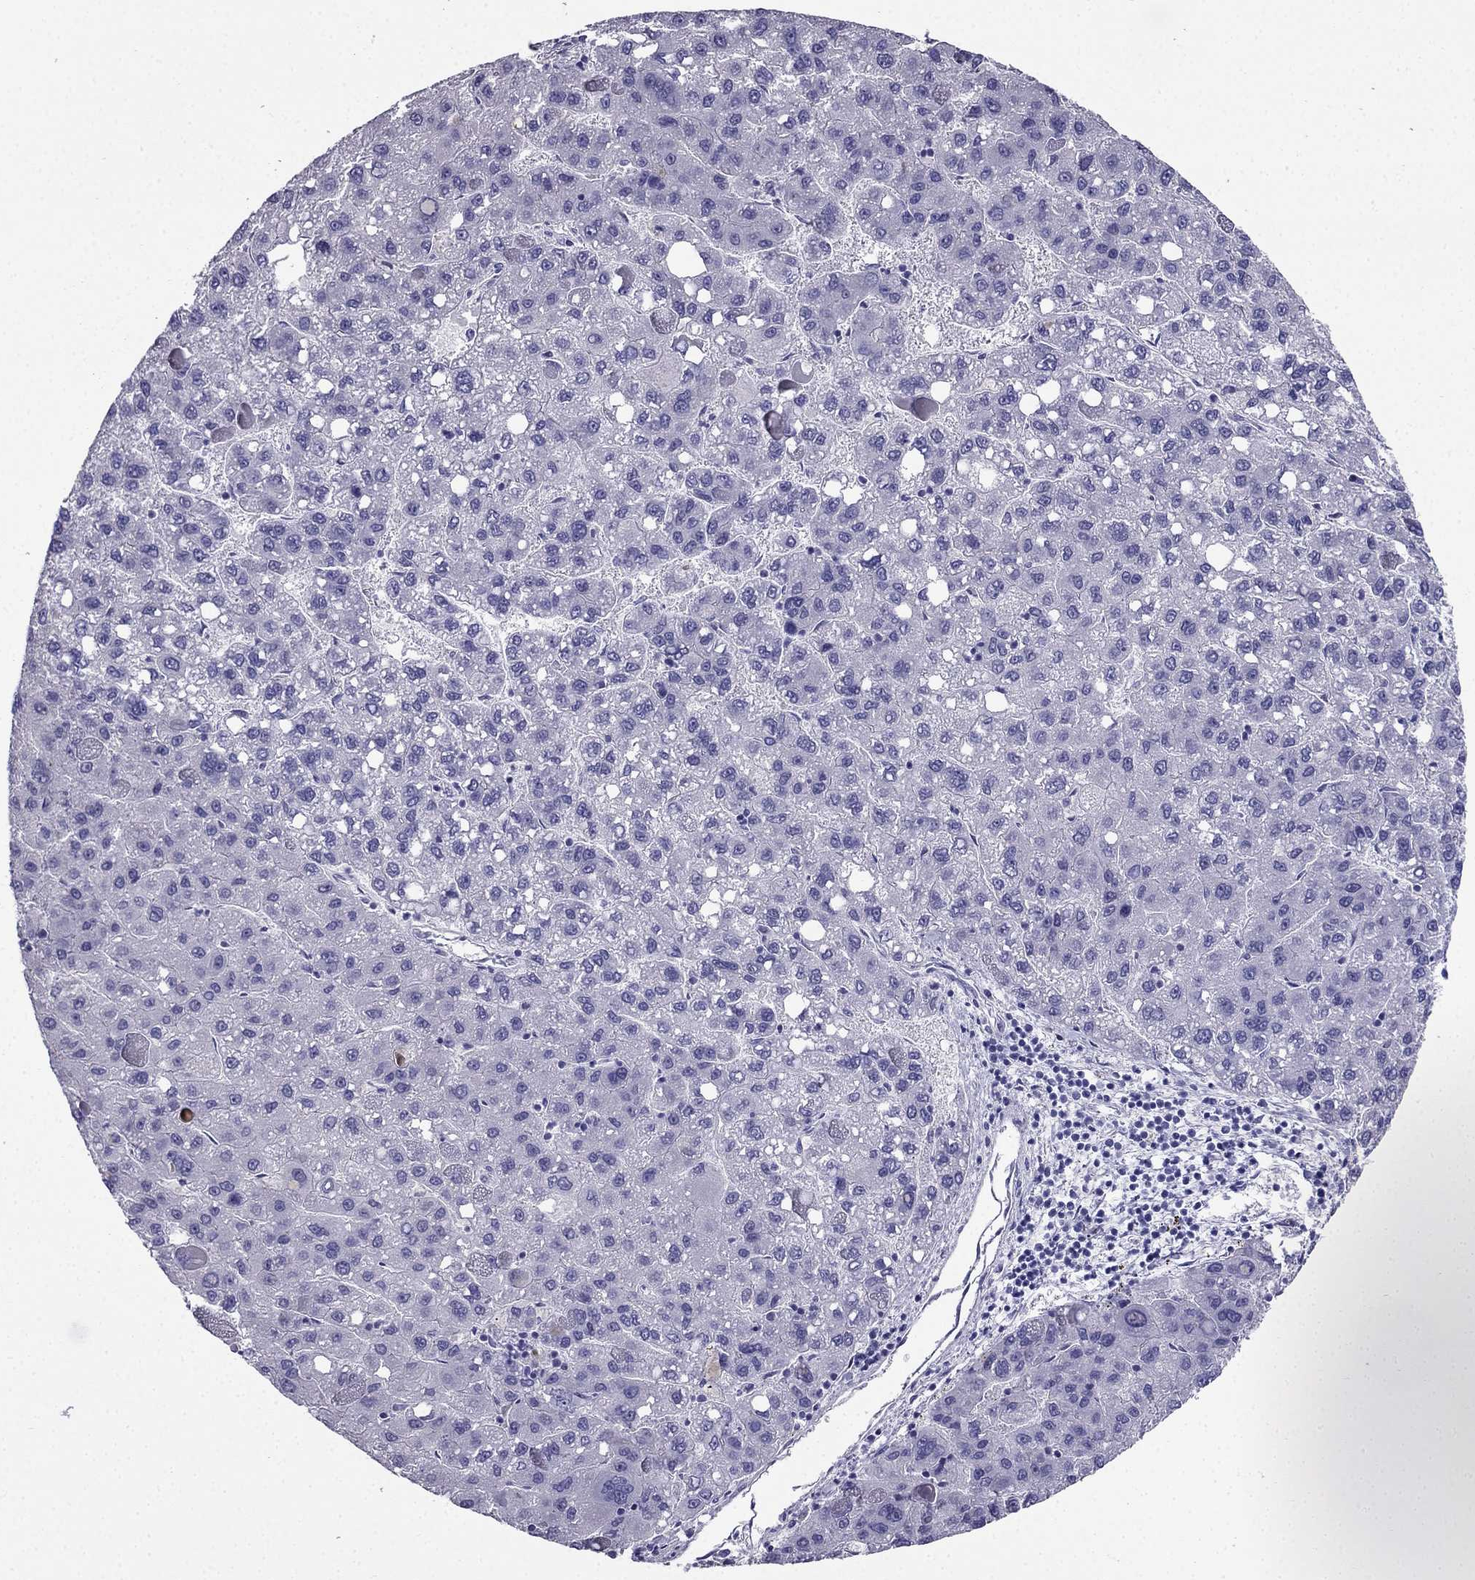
{"staining": {"intensity": "negative", "quantity": "none", "location": "none"}, "tissue": "liver cancer", "cell_type": "Tumor cells", "image_type": "cancer", "snomed": [{"axis": "morphology", "description": "Carcinoma, Hepatocellular, NOS"}, {"axis": "topography", "description": "Liver"}], "caption": "Immunohistochemical staining of hepatocellular carcinoma (liver) demonstrates no significant staining in tumor cells.", "gene": "PTH", "patient": {"sex": "female", "age": 82}}